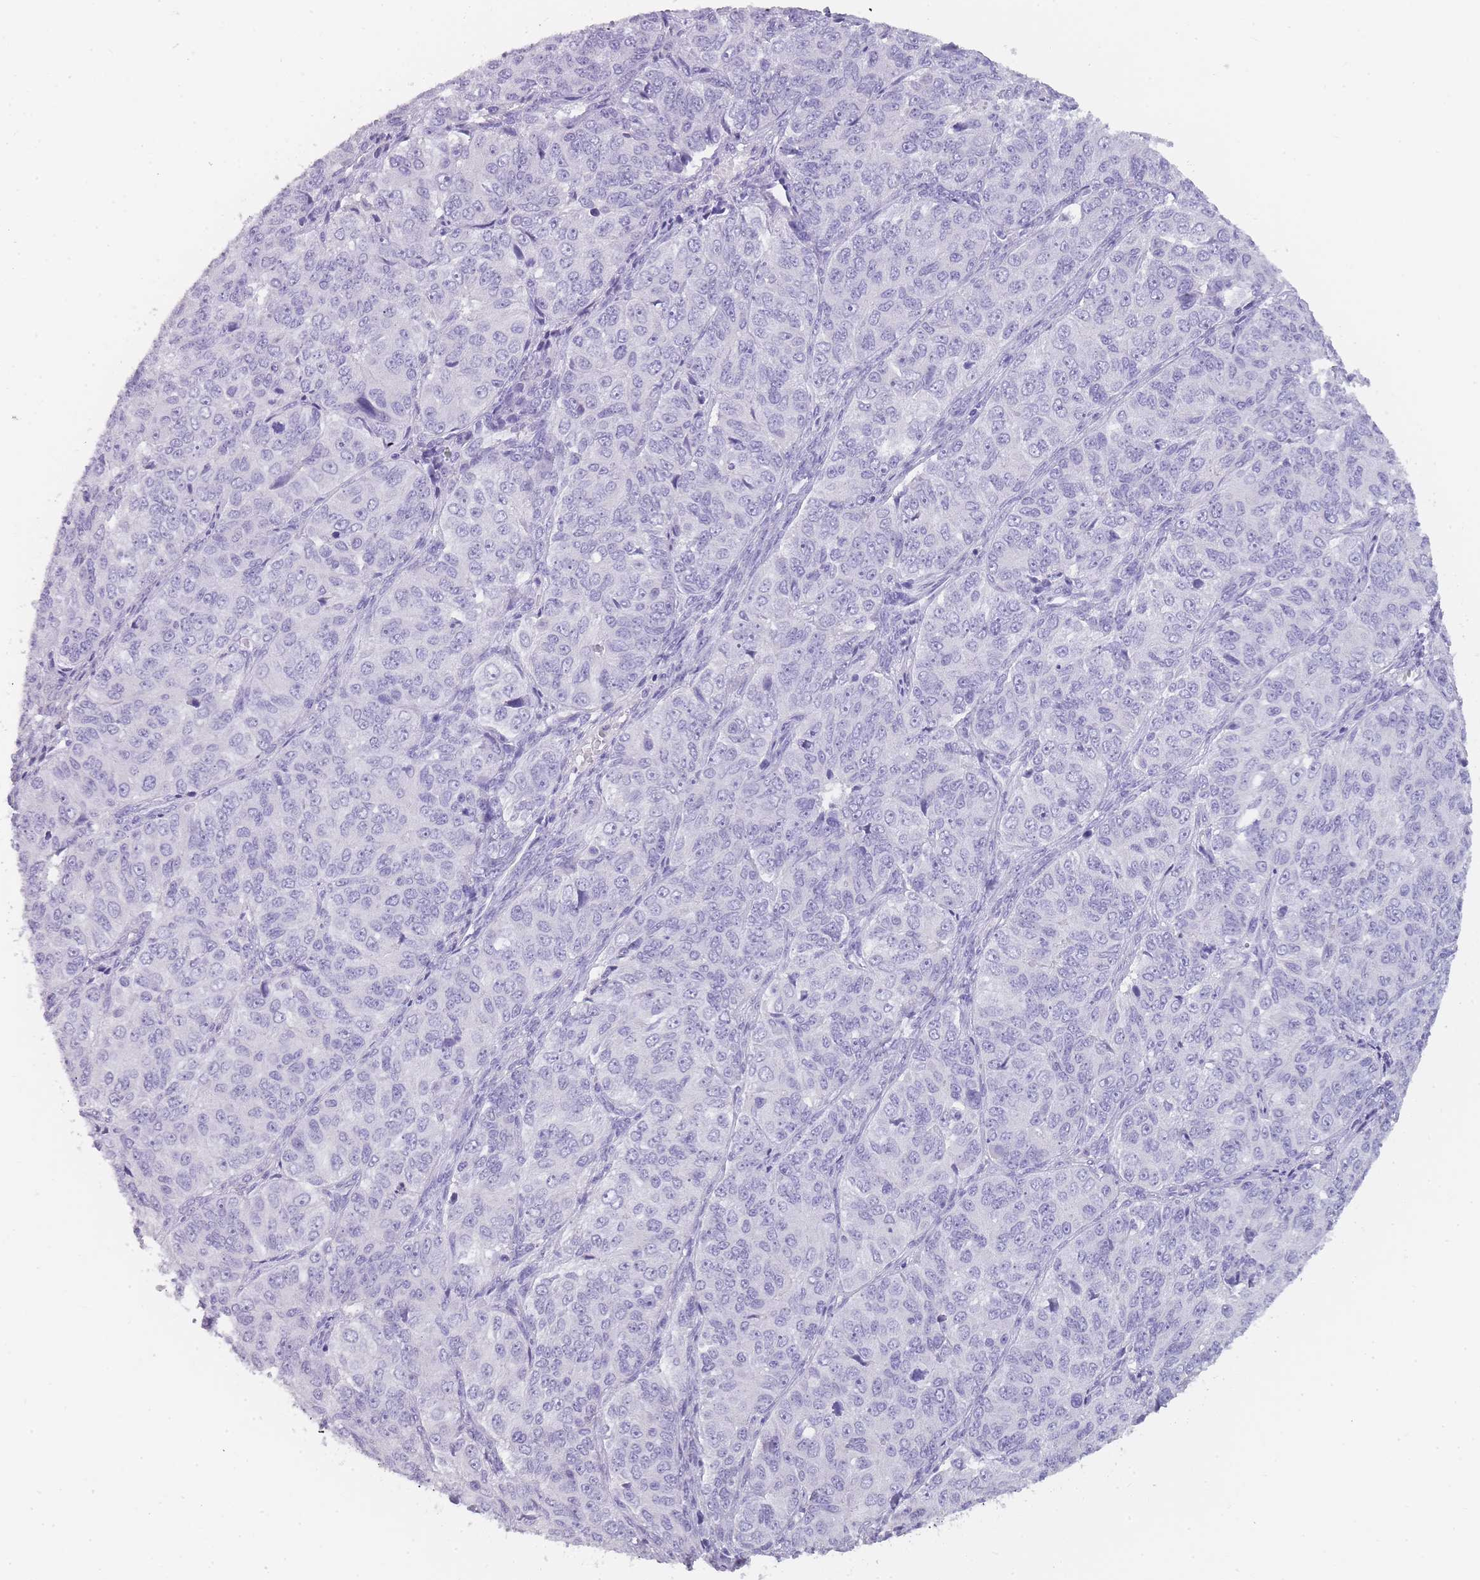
{"staining": {"intensity": "negative", "quantity": "none", "location": "none"}, "tissue": "ovarian cancer", "cell_type": "Tumor cells", "image_type": "cancer", "snomed": [{"axis": "morphology", "description": "Carcinoma, endometroid"}, {"axis": "topography", "description": "Ovary"}], "caption": "Human ovarian endometroid carcinoma stained for a protein using immunohistochemistry (IHC) demonstrates no expression in tumor cells.", "gene": "TCP11", "patient": {"sex": "female", "age": 51}}